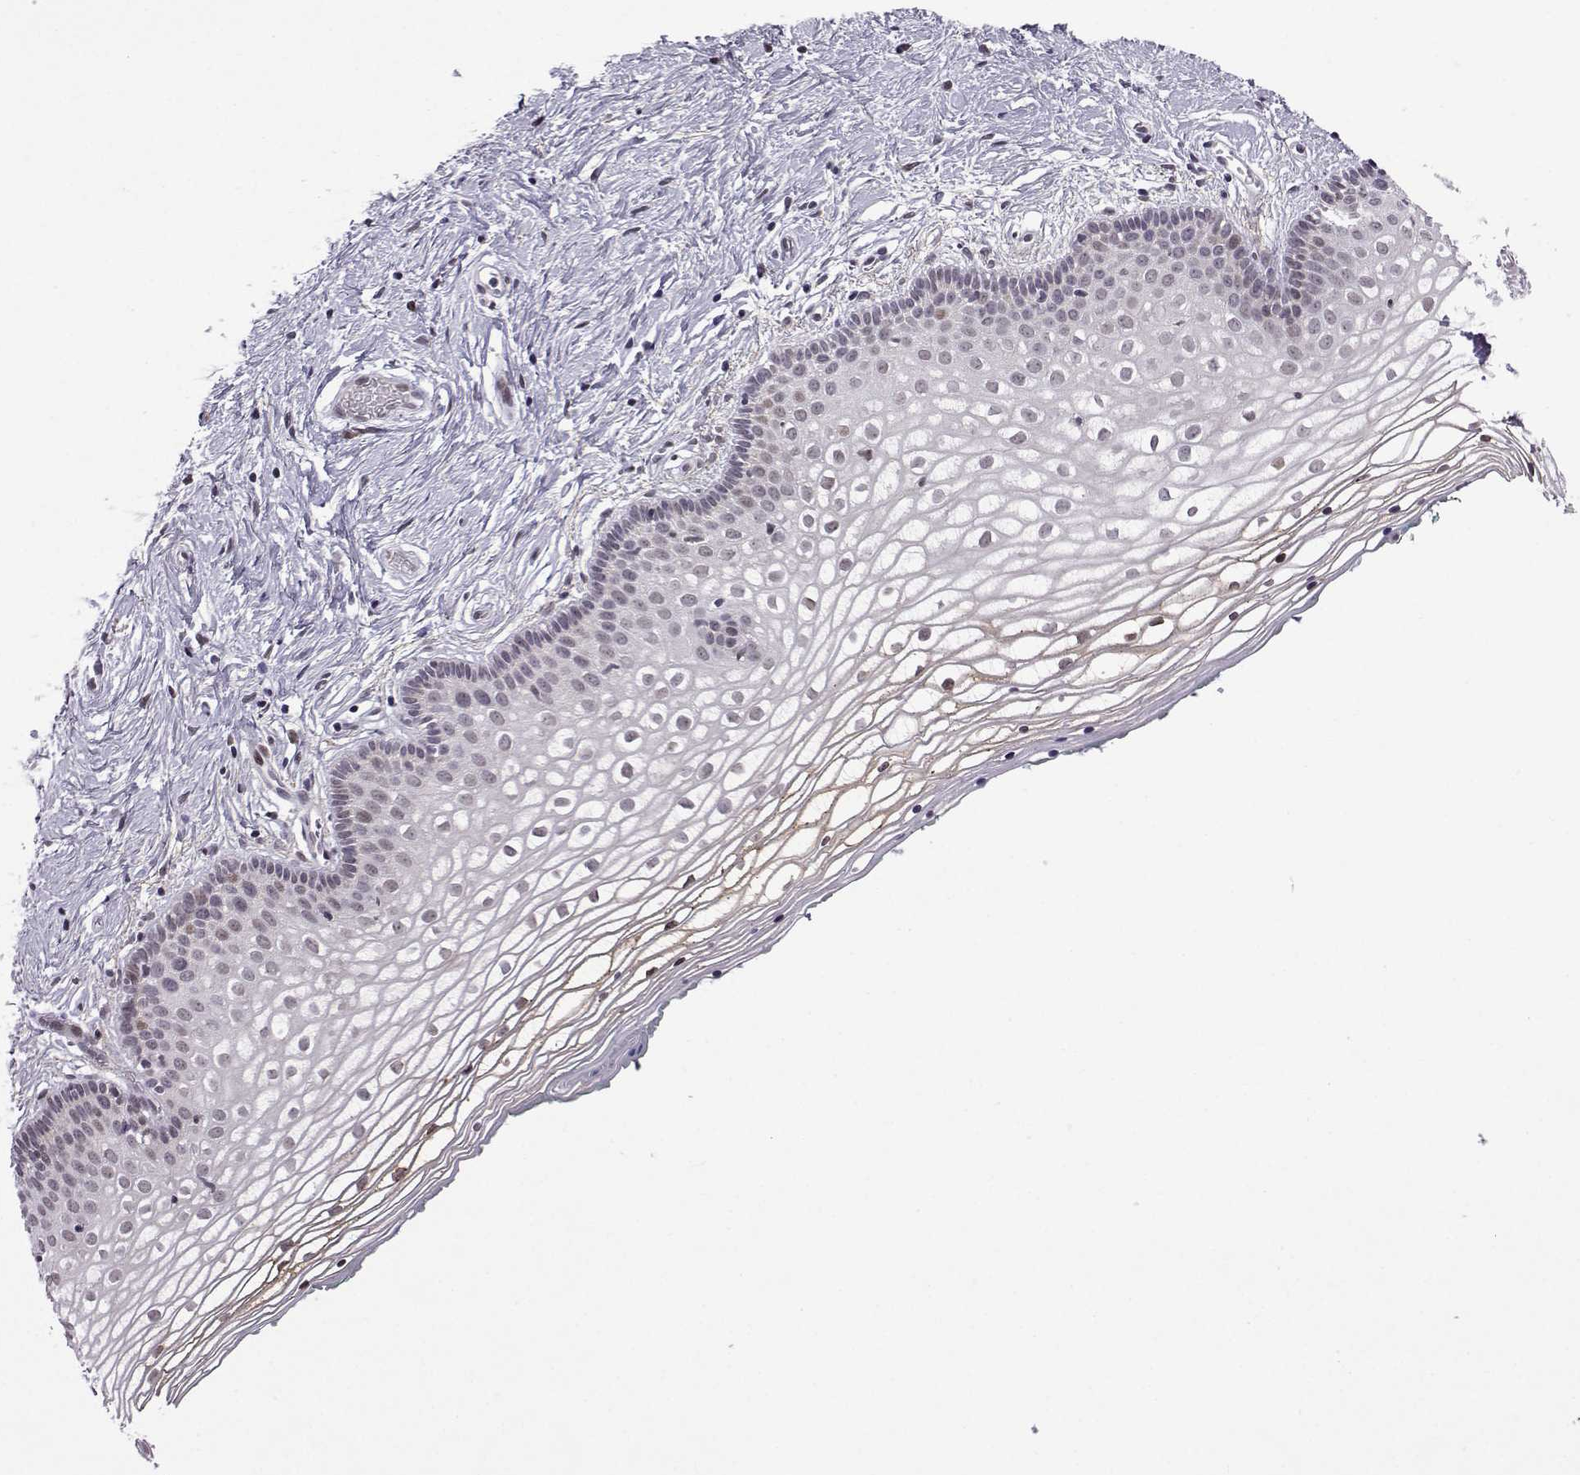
{"staining": {"intensity": "moderate", "quantity": "<25%", "location": "nuclear"}, "tissue": "vagina", "cell_type": "Squamous epithelial cells", "image_type": "normal", "snomed": [{"axis": "morphology", "description": "Normal tissue, NOS"}, {"axis": "topography", "description": "Vagina"}], "caption": "The photomicrograph demonstrates staining of unremarkable vagina, revealing moderate nuclear protein positivity (brown color) within squamous epithelial cells.", "gene": "FGF3", "patient": {"sex": "female", "age": 36}}